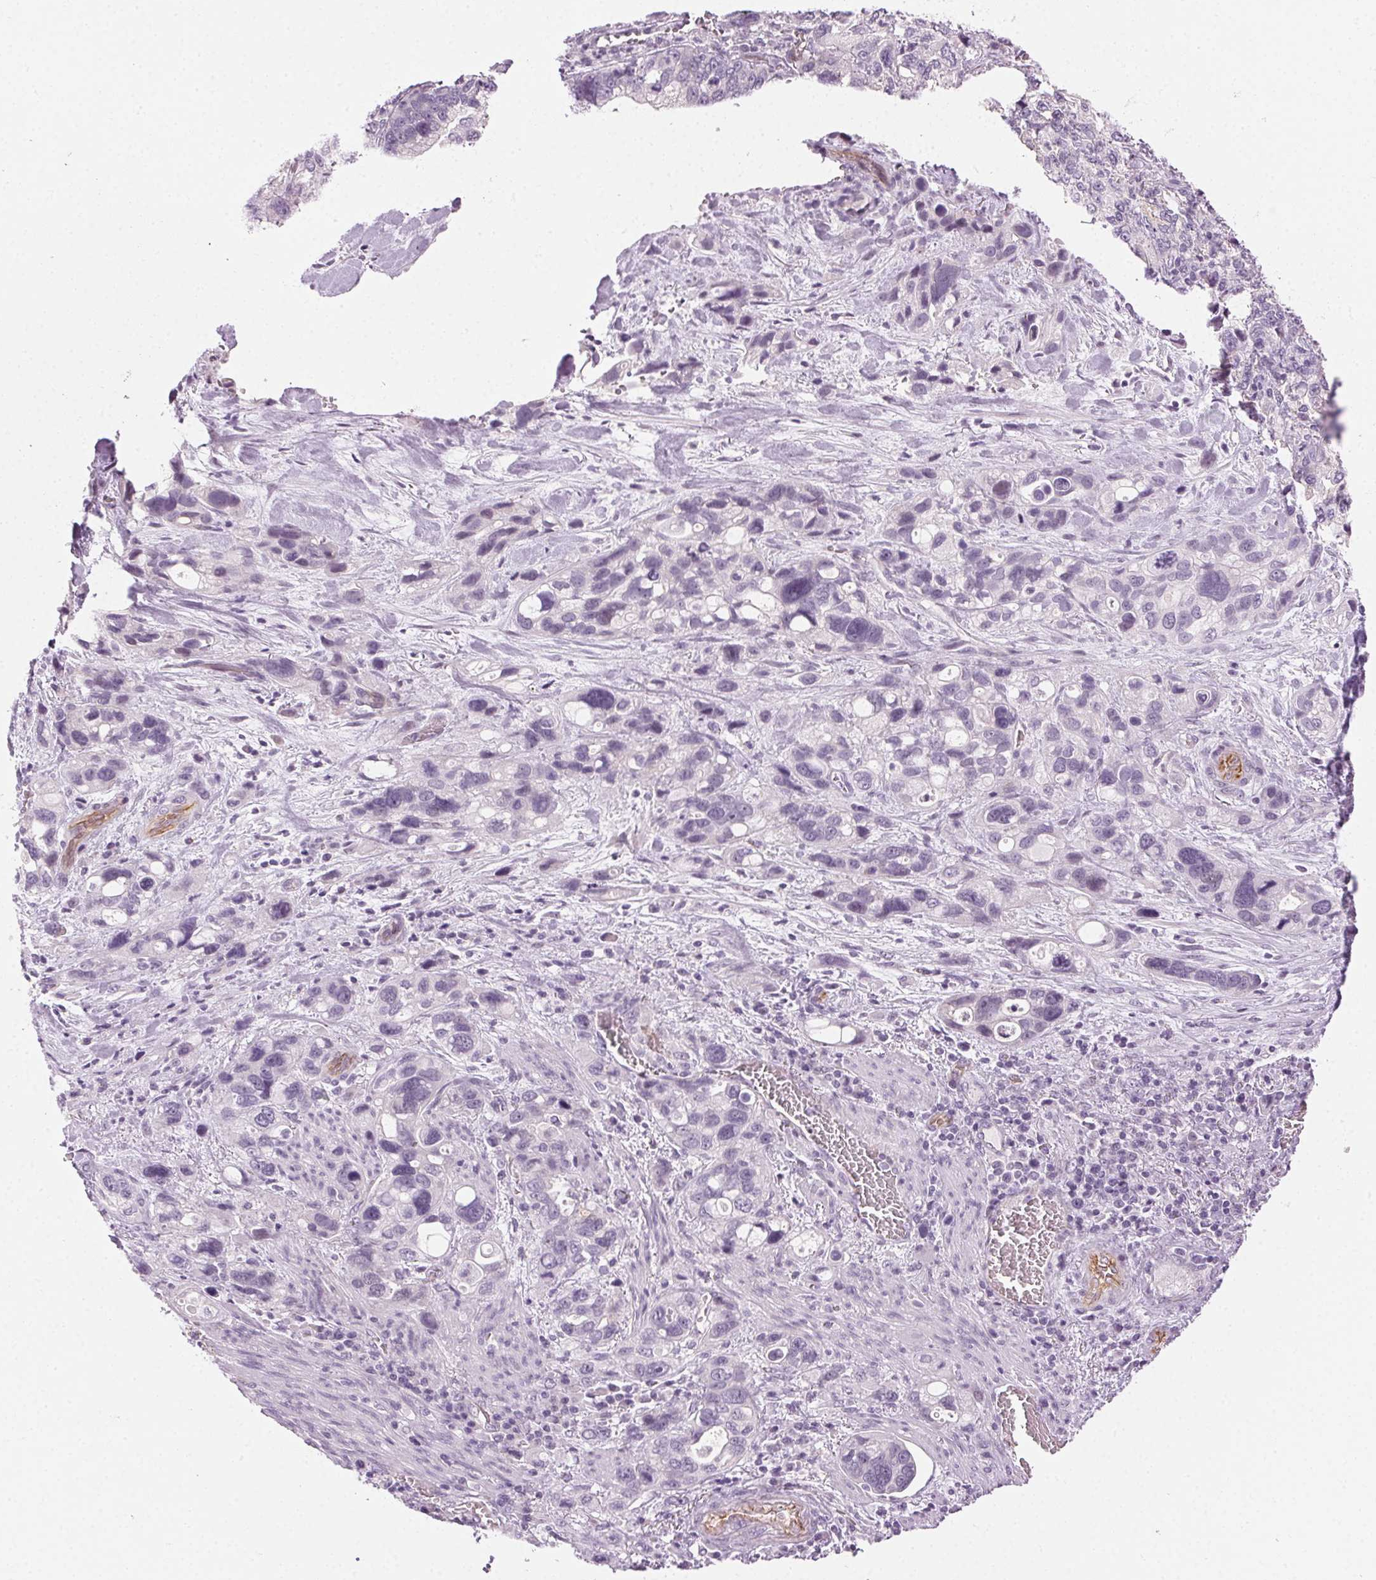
{"staining": {"intensity": "negative", "quantity": "none", "location": "none"}, "tissue": "stomach cancer", "cell_type": "Tumor cells", "image_type": "cancer", "snomed": [{"axis": "morphology", "description": "Adenocarcinoma, NOS"}, {"axis": "topography", "description": "Stomach, upper"}], "caption": "Immunohistochemistry (IHC) photomicrograph of human stomach cancer (adenocarcinoma) stained for a protein (brown), which reveals no expression in tumor cells.", "gene": "AIF1L", "patient": {"sex": "female", "age": 81}}